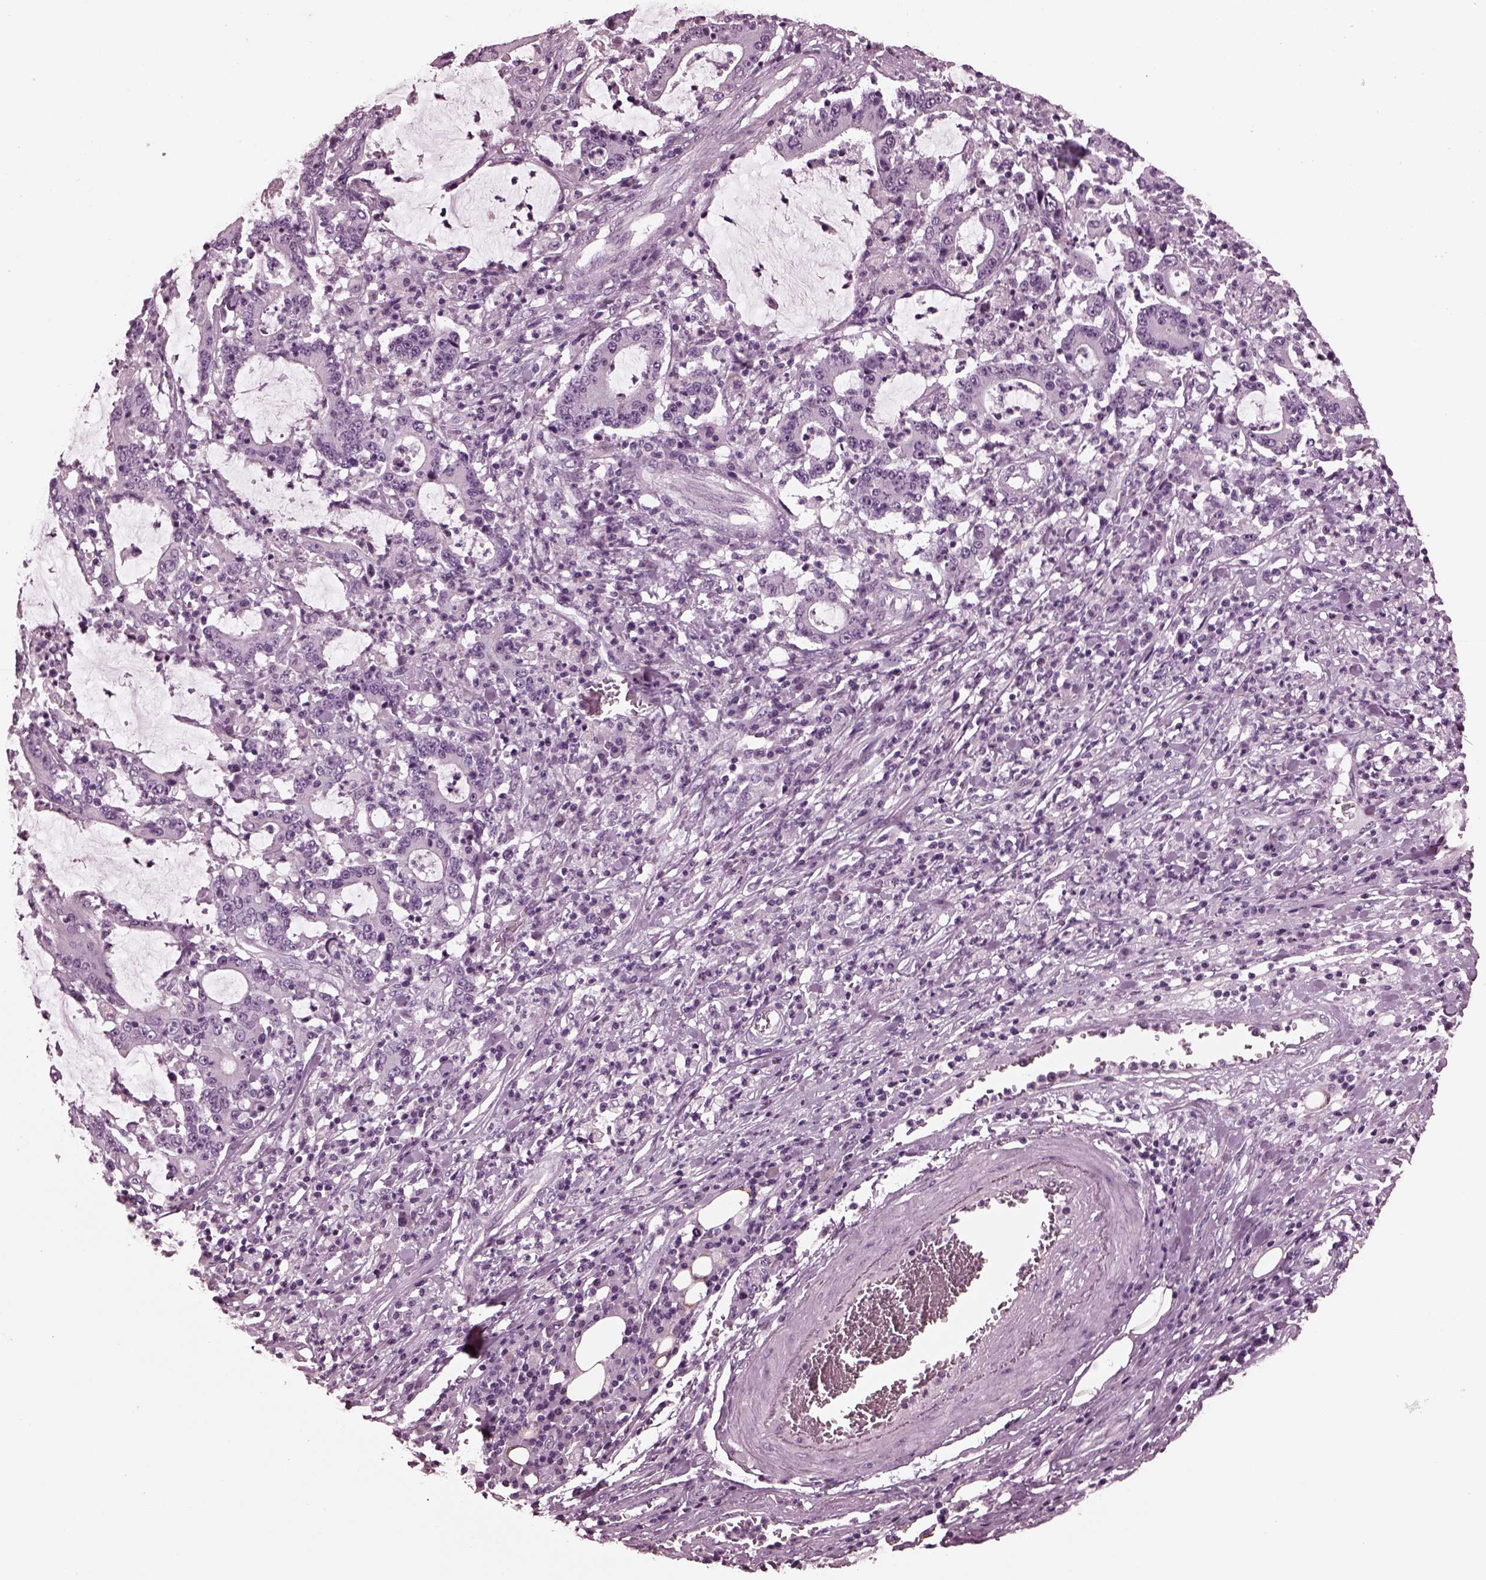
{"staining": {"intensity": "negative", "quantity": "none", "location": "none"}, "tissue": "stomach cancer", "cell_type": "Tumor cells", "image_type": "cancer", "snomed": [{"axis": "morphology", "description": "Adenocarcinoma, NOS"}, {"axis": "topography", "description": "Stomach, upper"}], "caption": "Tumor cells are negative for protein expression in human stomach adenocarcinoma.", "gene": "MIB2", "patient": {"sex": "male", "age": 68}}